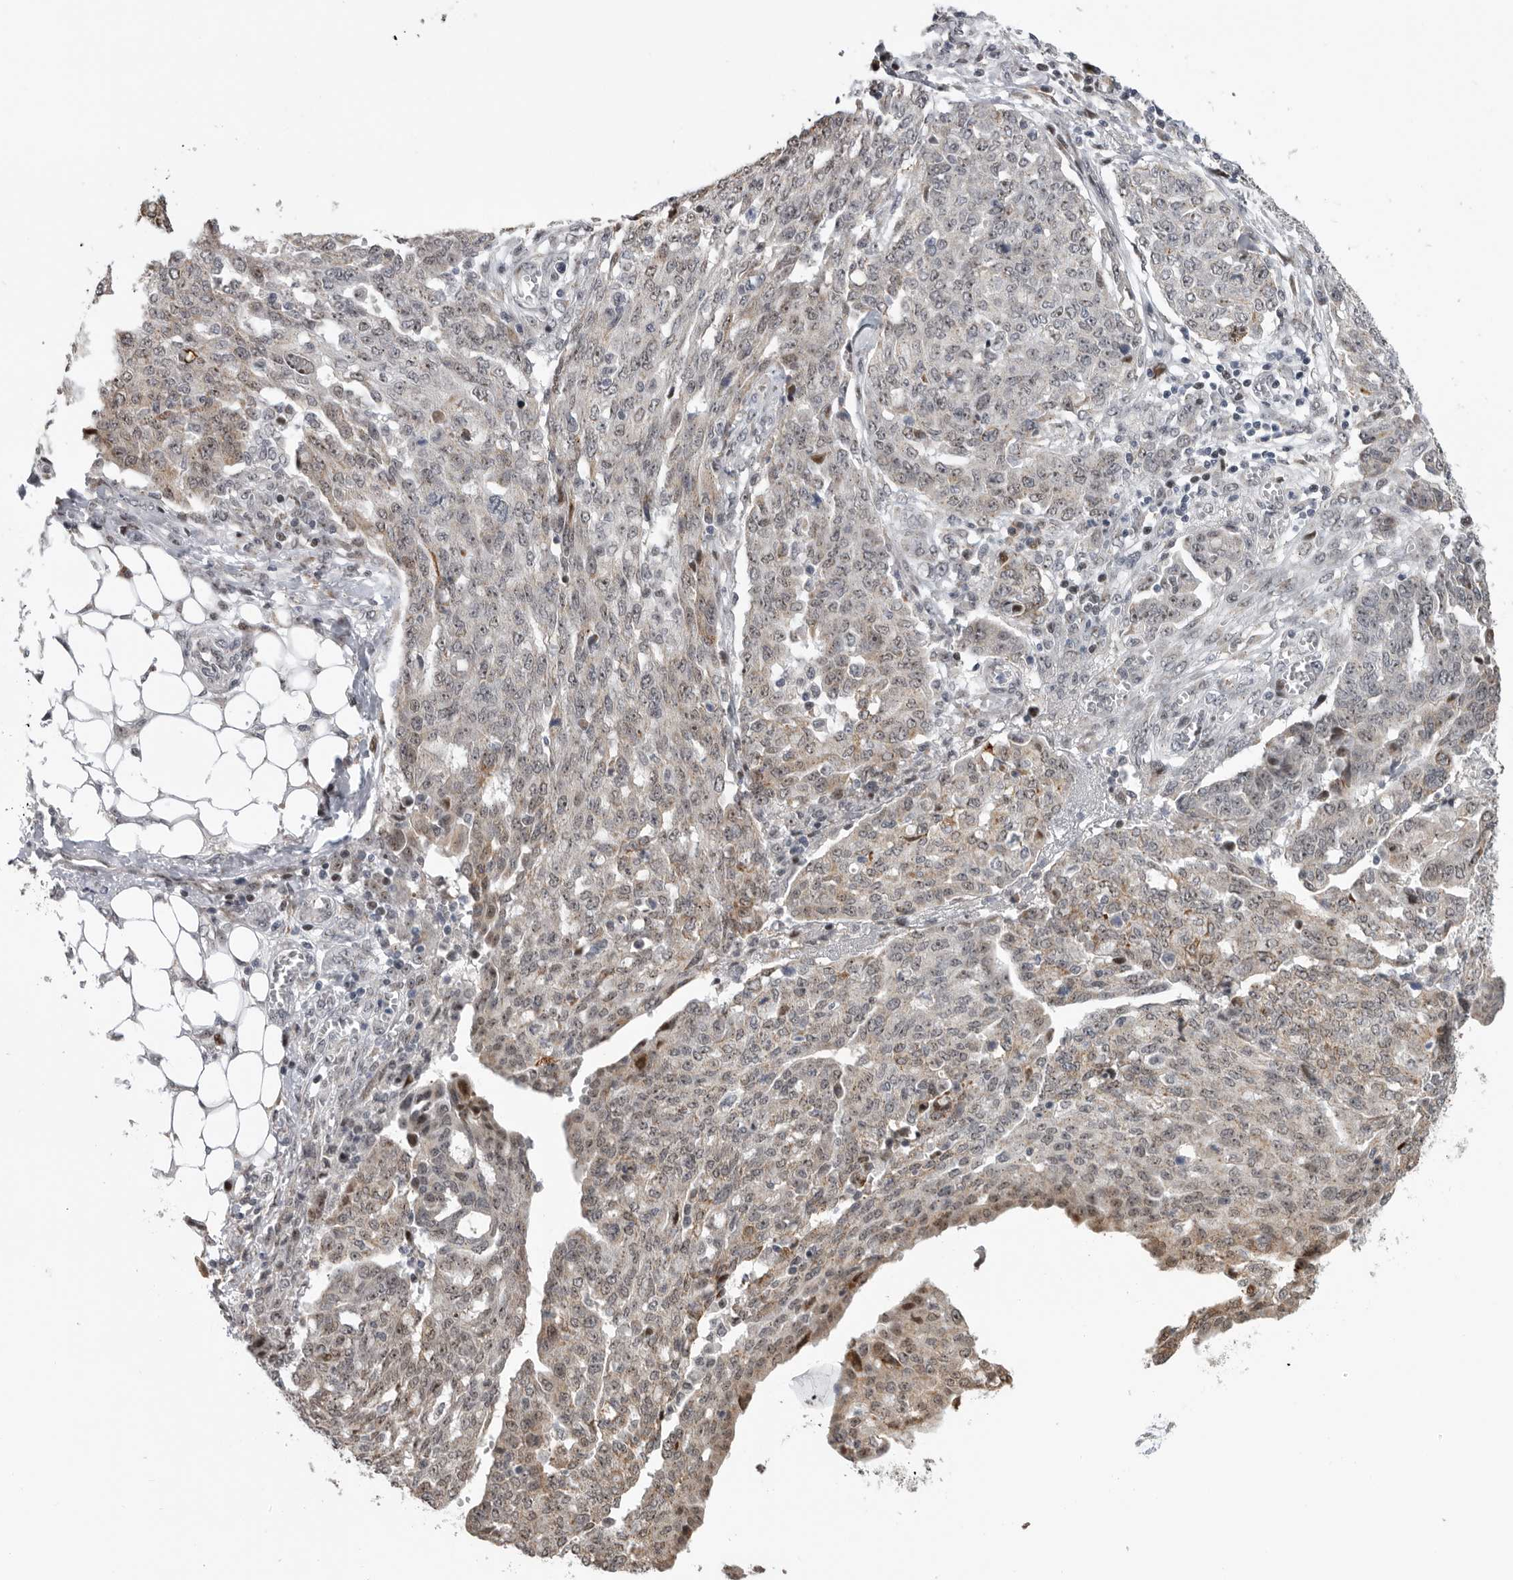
{"staining": {"intensity": "weak", "quantity": ">75%", "location": "cytoplasmic/membranous,nuclear"}, "tissue": "ovarian cancer", "cell_type": "Tumor cells", "image_type": "cancer", "snomed": [{"axis": "morphology", "description": "Cystadenocarcinoma, serous, NOS"}, {"axis": "topography", "description": "Soft tissue"}, {"axis": "topography", "description": "Ovary"}], "caption": "Immunohistochemistry staining of ovarian cancer, which displays low levels of weak cytoplasmic/membranous and nuclear expression in about >75% of tumor cells indicating weak cytoplasmic/membranous and nuclear protein staining. The staining was performed using DAB (3,3'-diaminobenzidine) (brown) for protein detection and nuclei were counterstained in hematoxylin (blue).", "gene": "PCMTD1", "patient": {"sex": "female", "age": 57}}